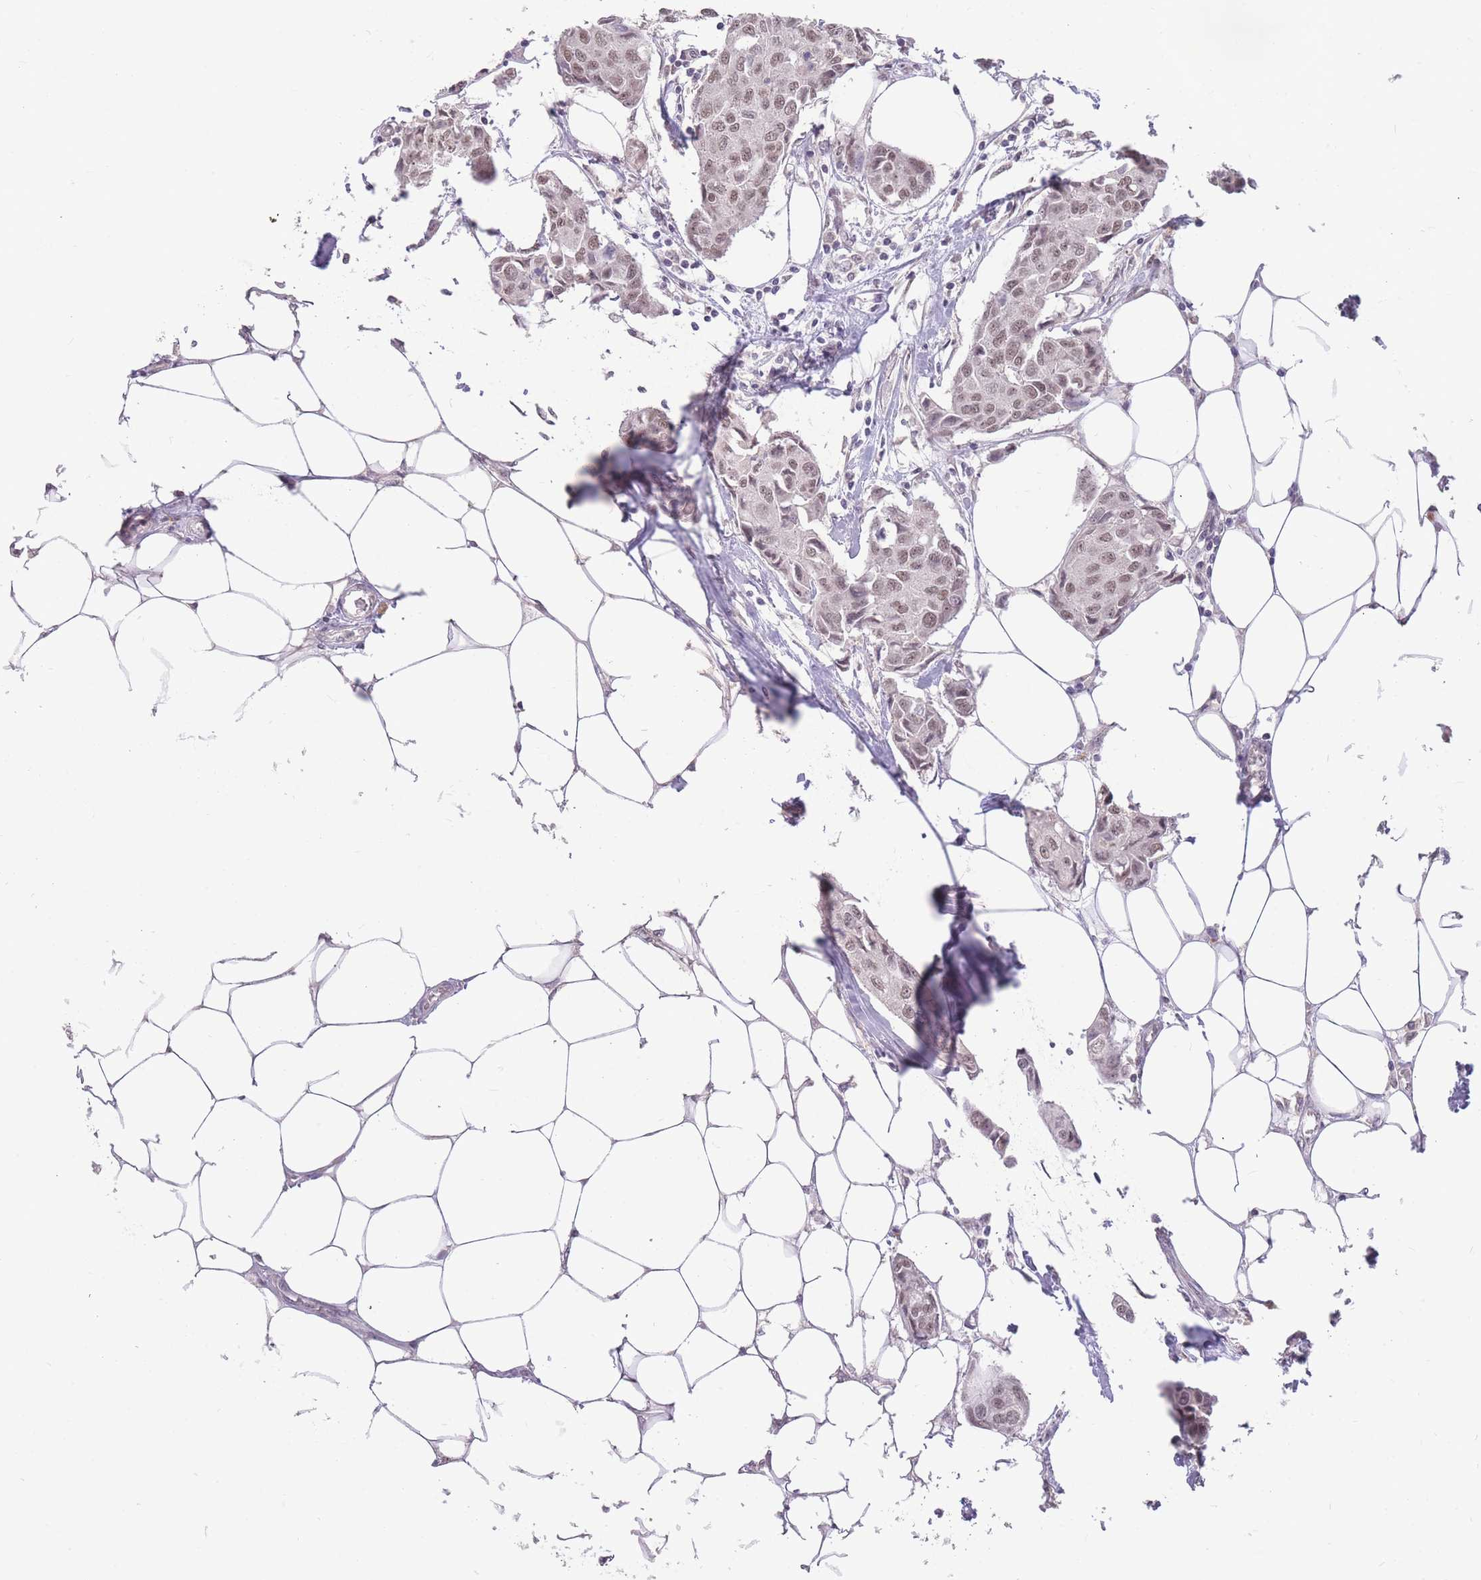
{"staining": {"intensity": "weak", "quantity": ">75%", "location": "nuclear"}, "tissue": "breast cancer", "cell_type": "Tumor cells", "image_type": "cancer", "snomed": [{"axis": "morphology", "description": "Duct carcinoma"}, {"axis": "topography", "description": "Breast"}, {"axis": "topography", "description": "Lymph node"}], "caption": "A low amount of weak nuclear positivity is appreciated in approximately >75% of tumor cells in intraductal carcinoma (breast) tissue.", "gene": "HNRNPUL1", "patient": {"sex": "female", "age": 80}}